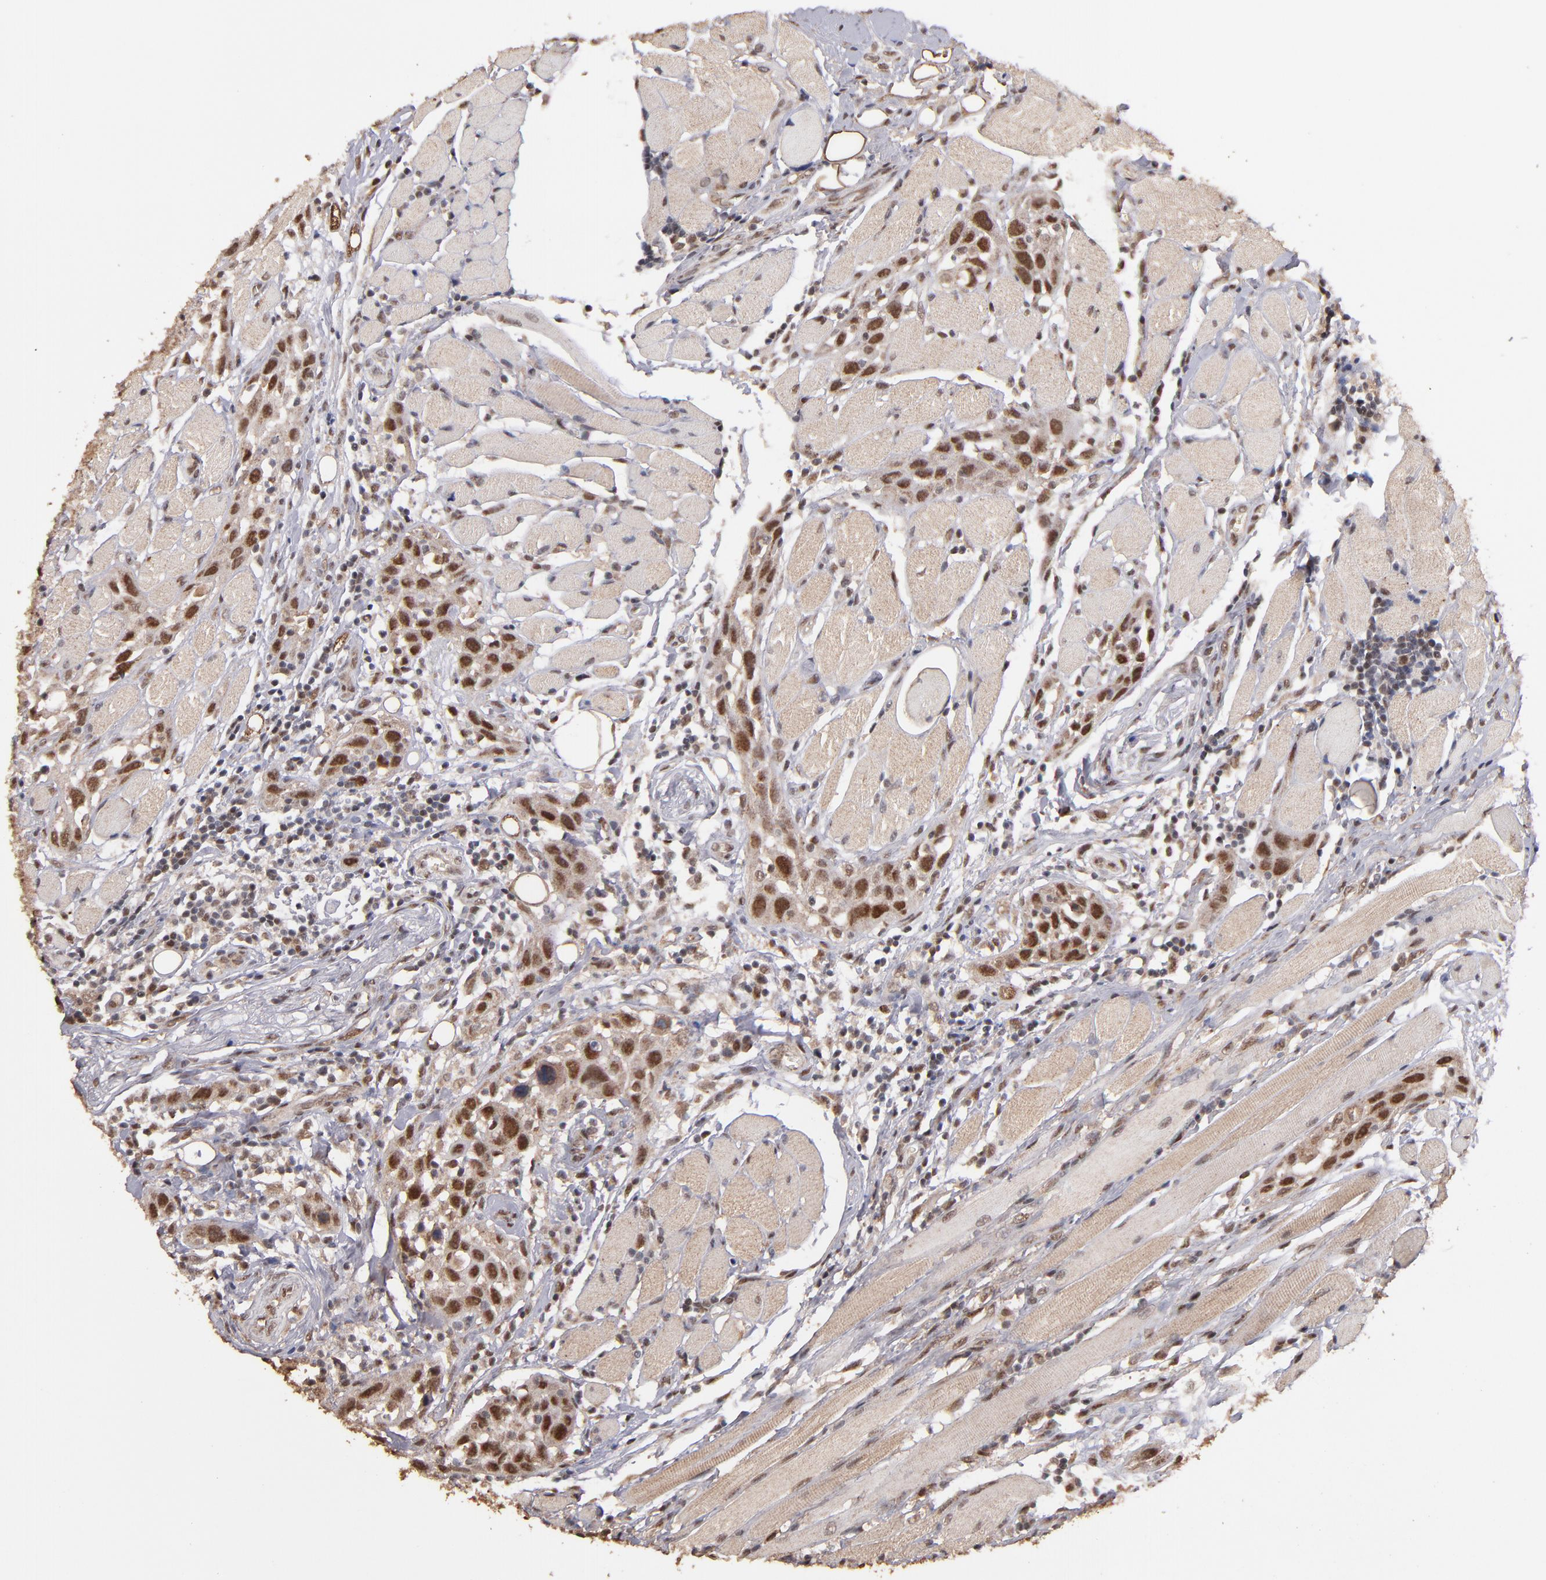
{"staining": {"intensity": "strong", "quantity": ">75%", "location": "nuclear"}, "tissue": "head and neck cancer", "cell_type": "Tumor cells", "image_type": "cancer", "snomed": [{"axis": "morphology", "description": "Squamous cell carcinoma, NOS"}, {"axis": "topography", "description": "Oral tissue"}, {"axis": "topography", "description": "Head-Neck"}], "caption": "Protein analysis of squamous cell carcinoma (head and neck) tissue exhibits strong nuclear staining in approximately >75% of tumor cells.", "gene": "EAPP", "patient": {"sex": "female", "age": 50}}